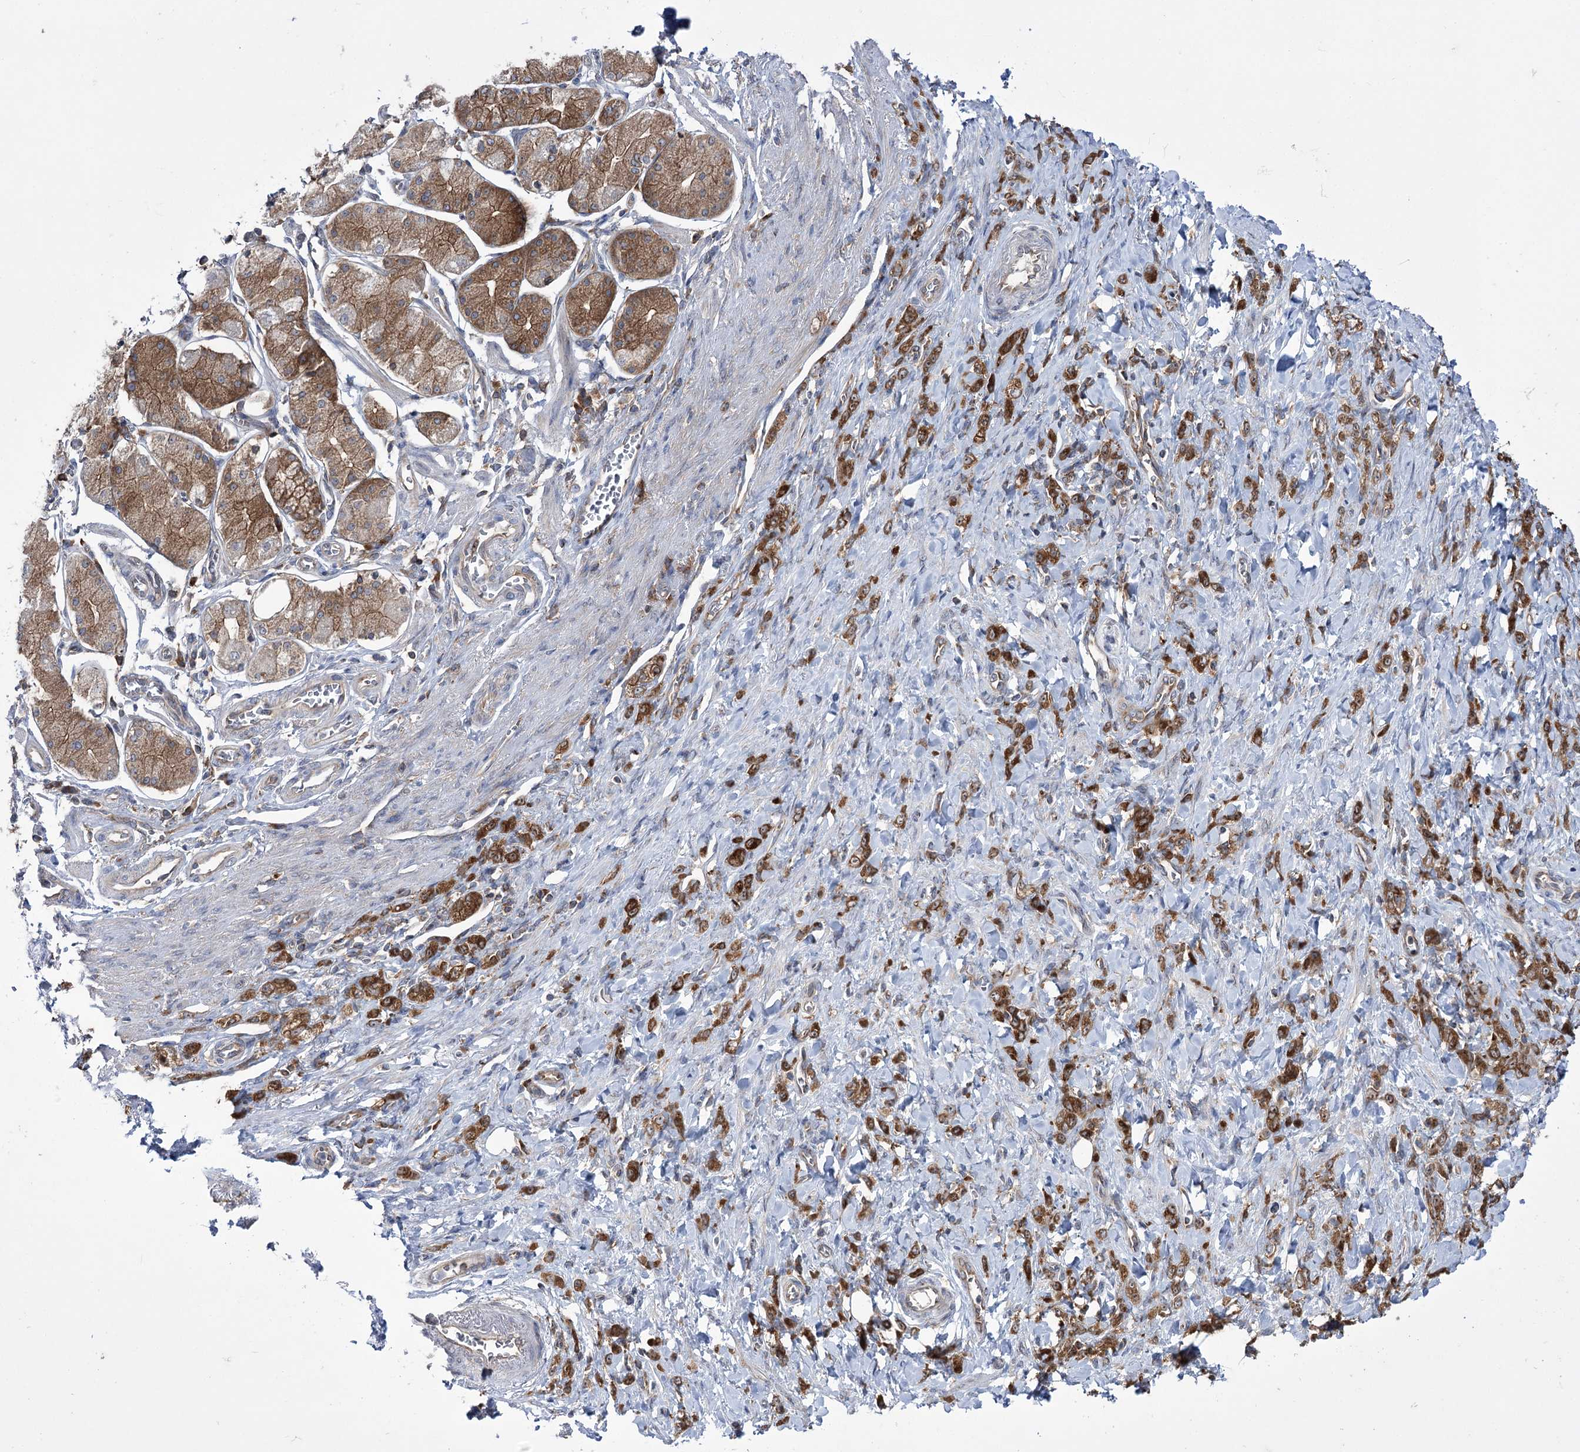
{"staining": {"intensity": "strong", "quantity": ">75%", "location": "cytoplasmic/membranous"}, "tissue": "stomach cancer", "cell_type": "Tumor cells", "image_type": "cancer", "snomed": [{"axis": "morphology", "description": "Normal tissue, NOS"}, {"axis": "morphology", "description": "Adenocarcinoma, NOS"}, {"axis": "topography", "description": "Stomach"}], "caption": "This is a photomicrograph of immunohistochemistry staining of adenocarcinoma (stomach), which shows strong positivity in the cytoplasmic/membranous of tumor cells.", "gene": "ZNF622", "patient": {"sex": "male", "age": 82}}